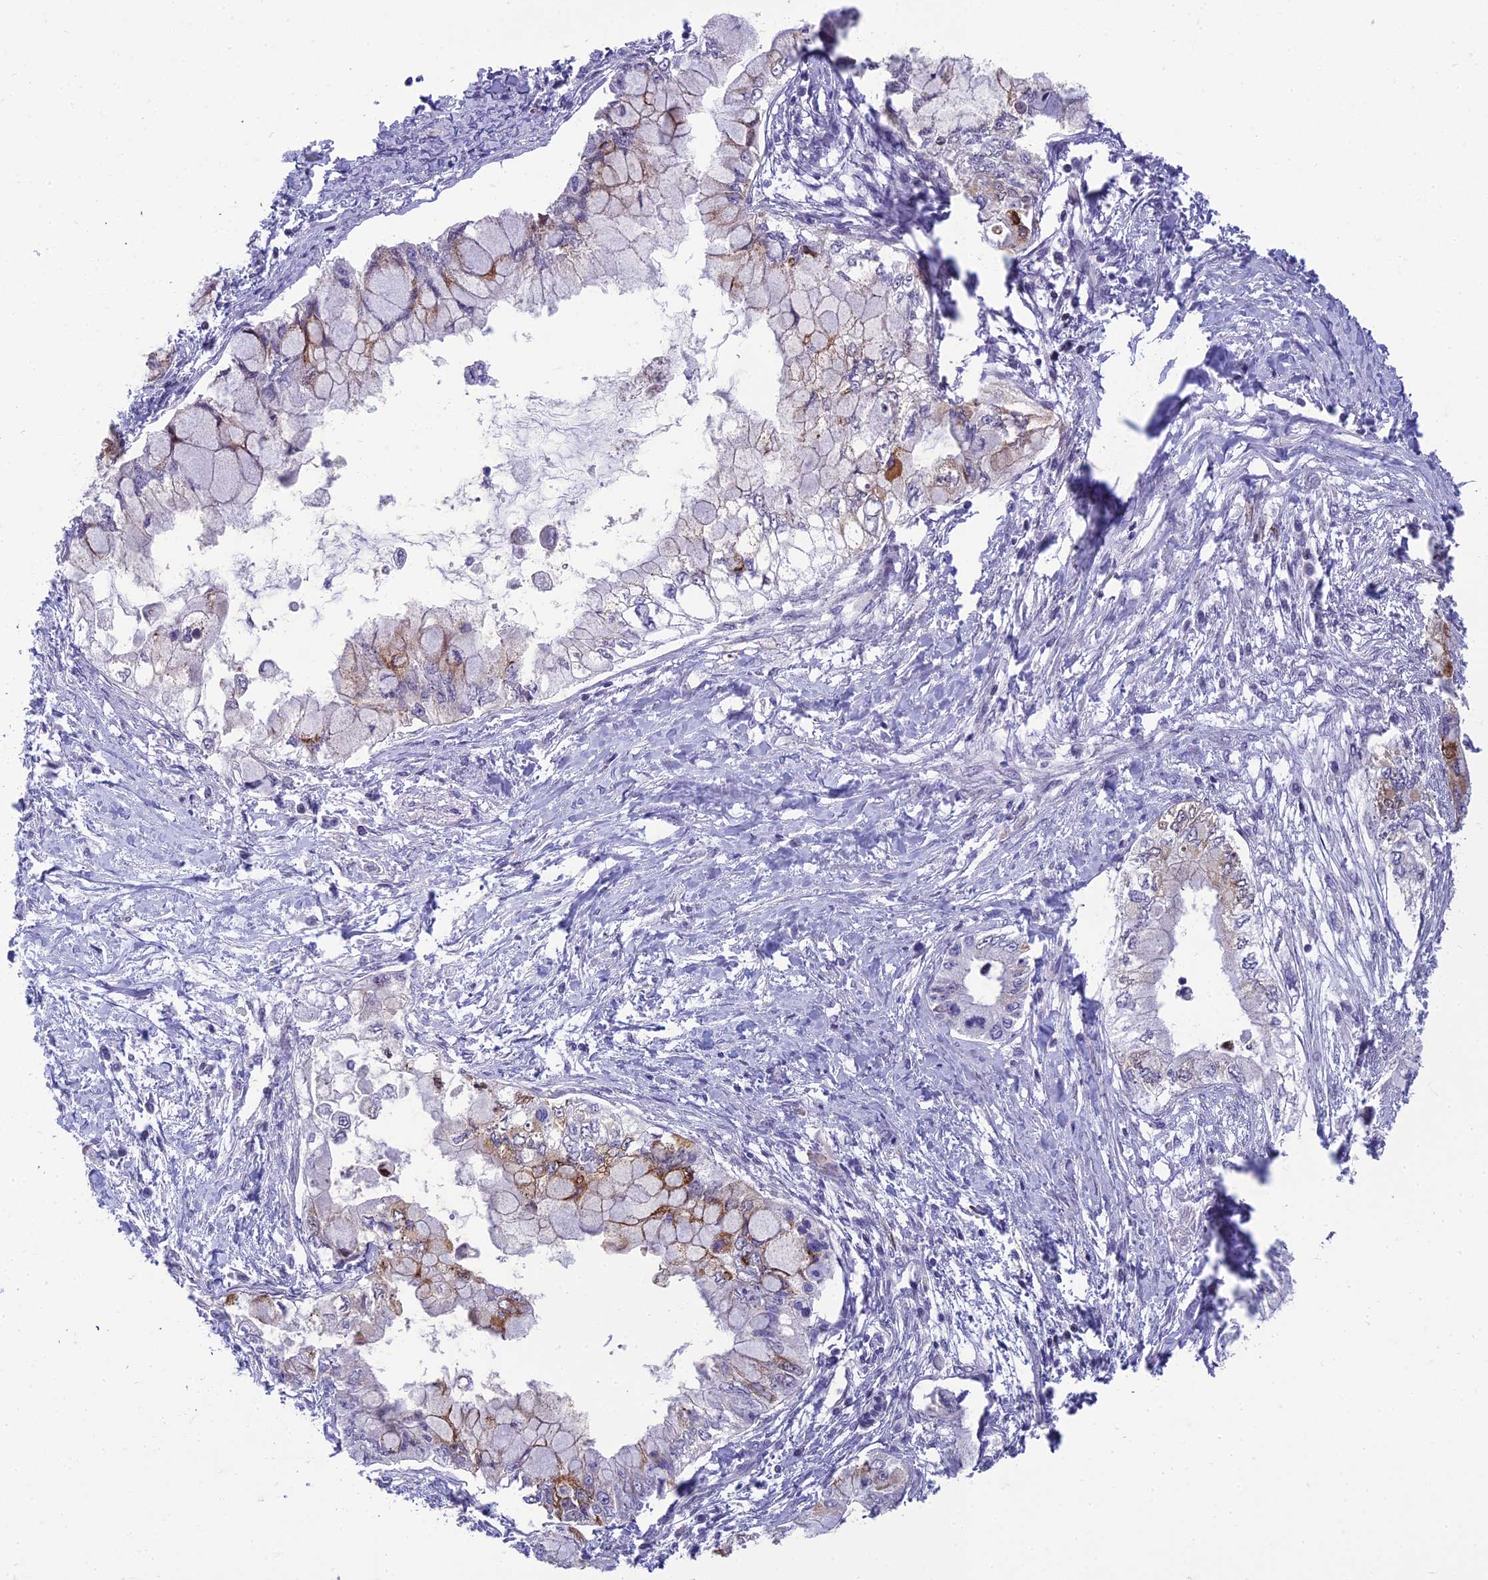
{"staining": {"intensity": "weak", "quantity": "<25%", "location": "cytoplasmic/membranous"}, "tissue": "pancreatic cancer", "cell_type": "Tumor cells", "image_type": "cancer", "snomed": [{"axis": "morphology", "description": "Adenocarcinoma, NOS"}, {"axis": "topography", "description": "Pancreas"}], "caption": "High magnification brightfield microscopy of pancreatic cancer (adenocarcinoma) stained with DAB (3,3'-diaminobenzidine) (brown) and counterstained with hematoxylin (blue): tumor cells show no significant staining.", "gene": "DTX2", "patient": {"sex": "male", "age": 48}}